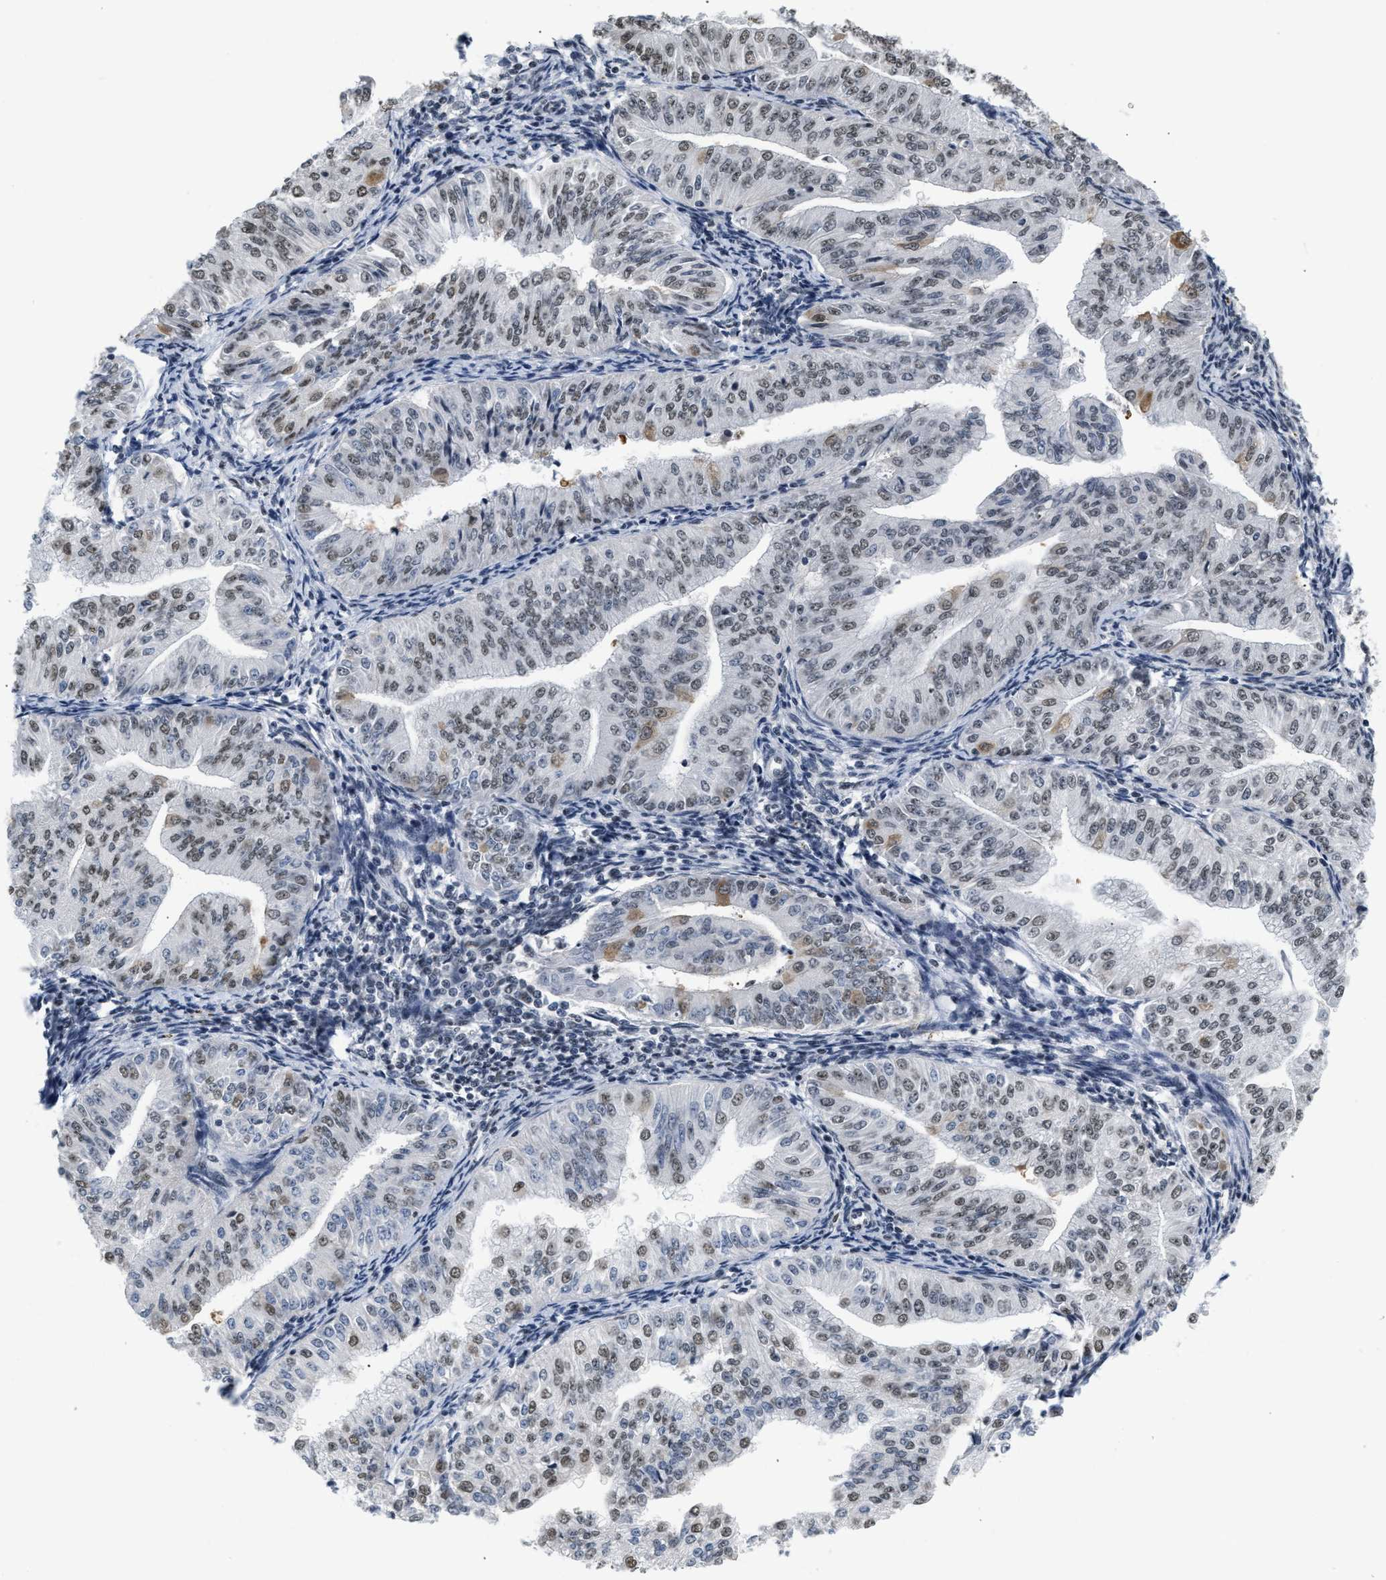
{"staining": {"intensity": "weak", "quantity": "25%-75%", "location": "nuclear"}, "tissue": "endometrial cancer", "cell_type": "Tumor cells", "image_type": "cancer", "snomed": [{"axis": "morphology", "description": "Normal tissue, NOS"}, {"axis": "morphology", "description": "Adenocarcinoma, NOS"}, {"axis": "topography", "description": "Endometrium"}], "caption": "IHC image of adenocarcinoma (endometrial) stained for a protein (brown), which displays low levels of weak nuclear staining in approximately 25%-75% of tumor cells.", "gene": "RAF1", "patient": {"sex": "female", "age": 53}}